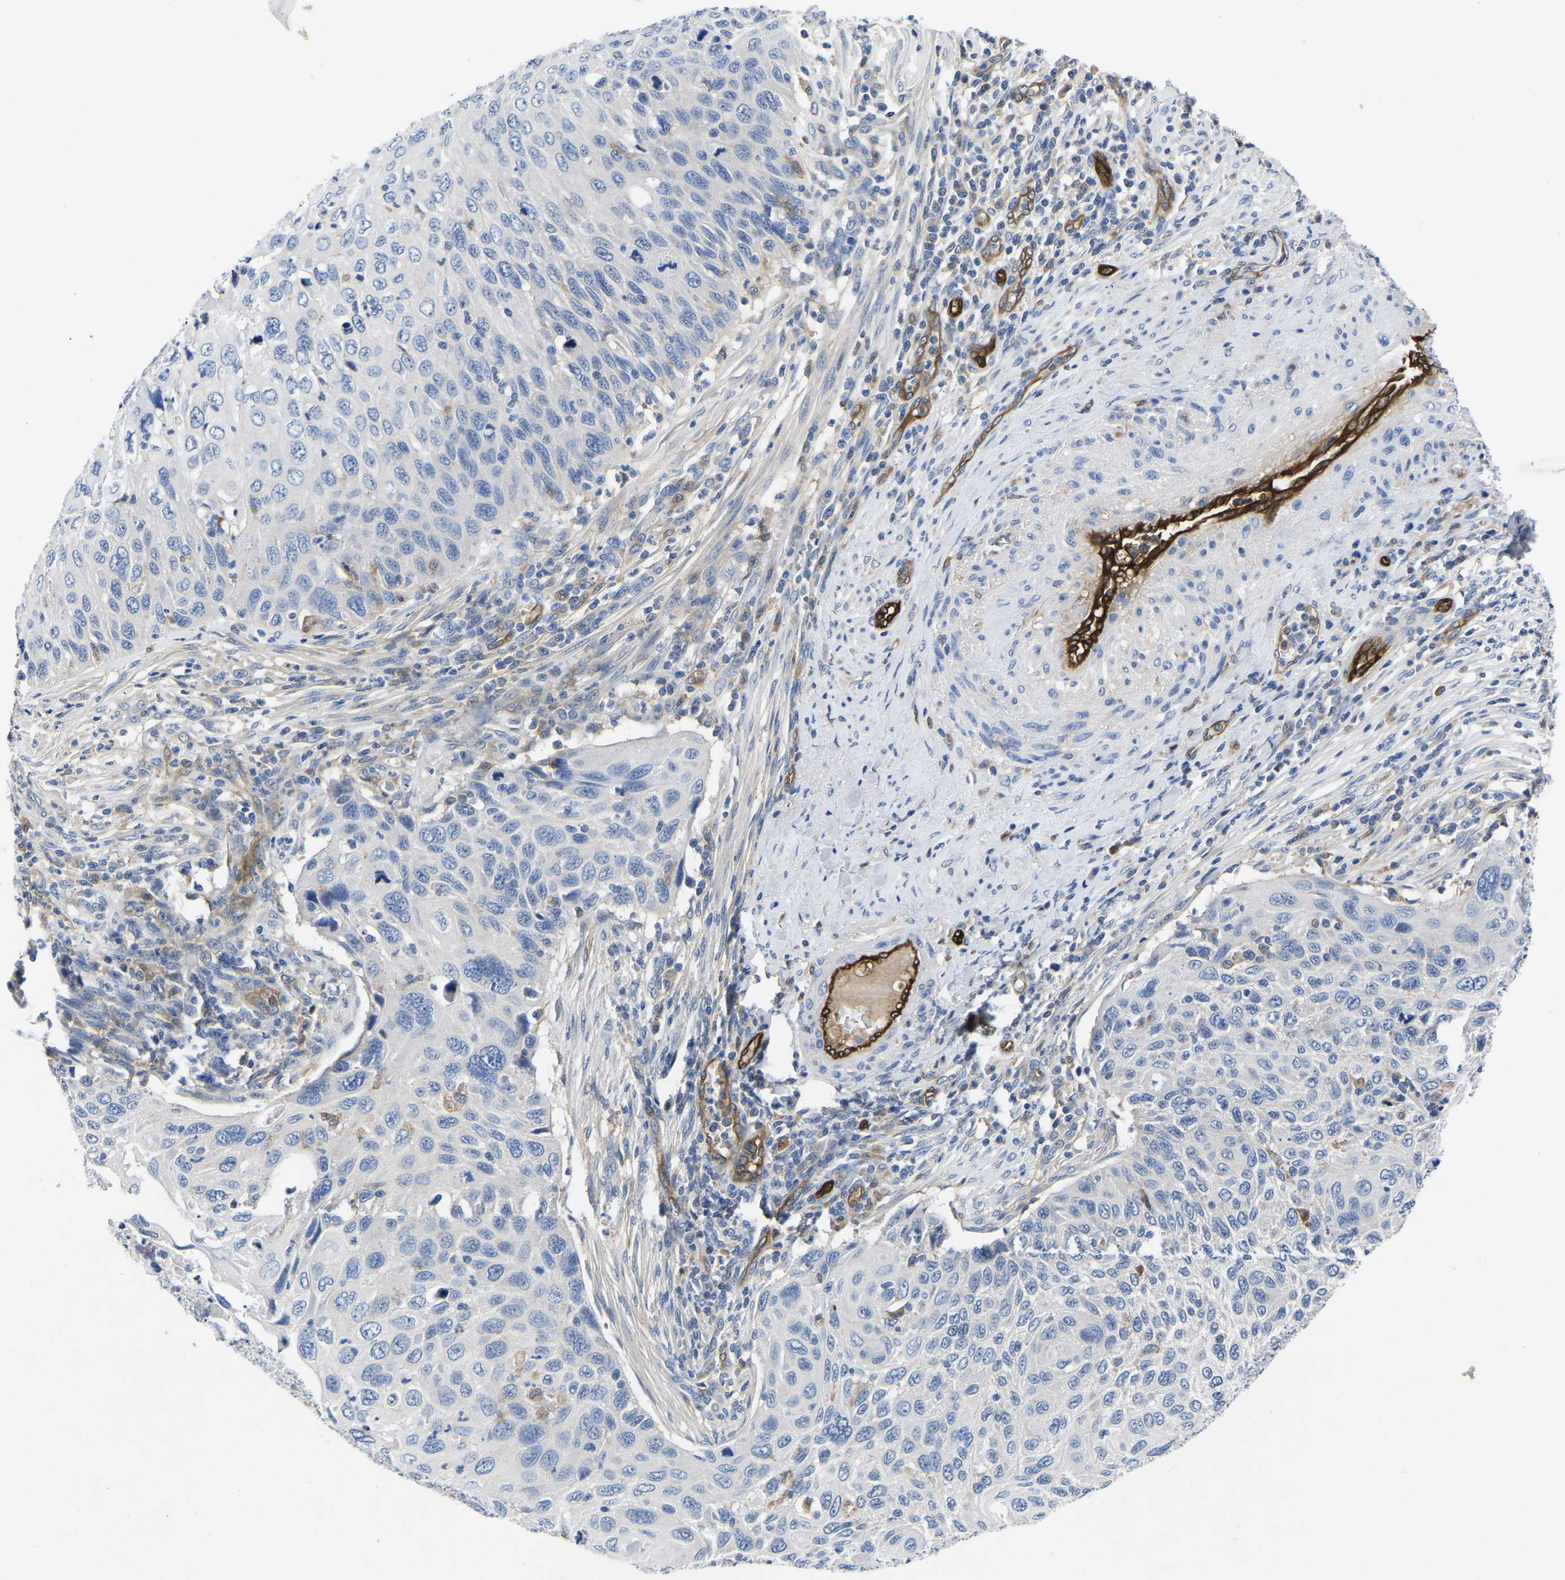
{"staining": {"intensity": "negative", "quantity": "none", "location": "none"}, "tissue": "cervical cancer", "cell_type": "Tumor cells", "image_type": "cancer", "snomed": [{"axis": "morphology", "description": "Squamous cell carcinoma, NOS"}, {"axis": "topography", "description": "Cervix"}], "caption": "Immunohistochemical staining of human cervical cancer demonstrates no significant expression in tumor cells.", "gene": "ATG2B", "patient": {"sex": "female", "age": 70}}